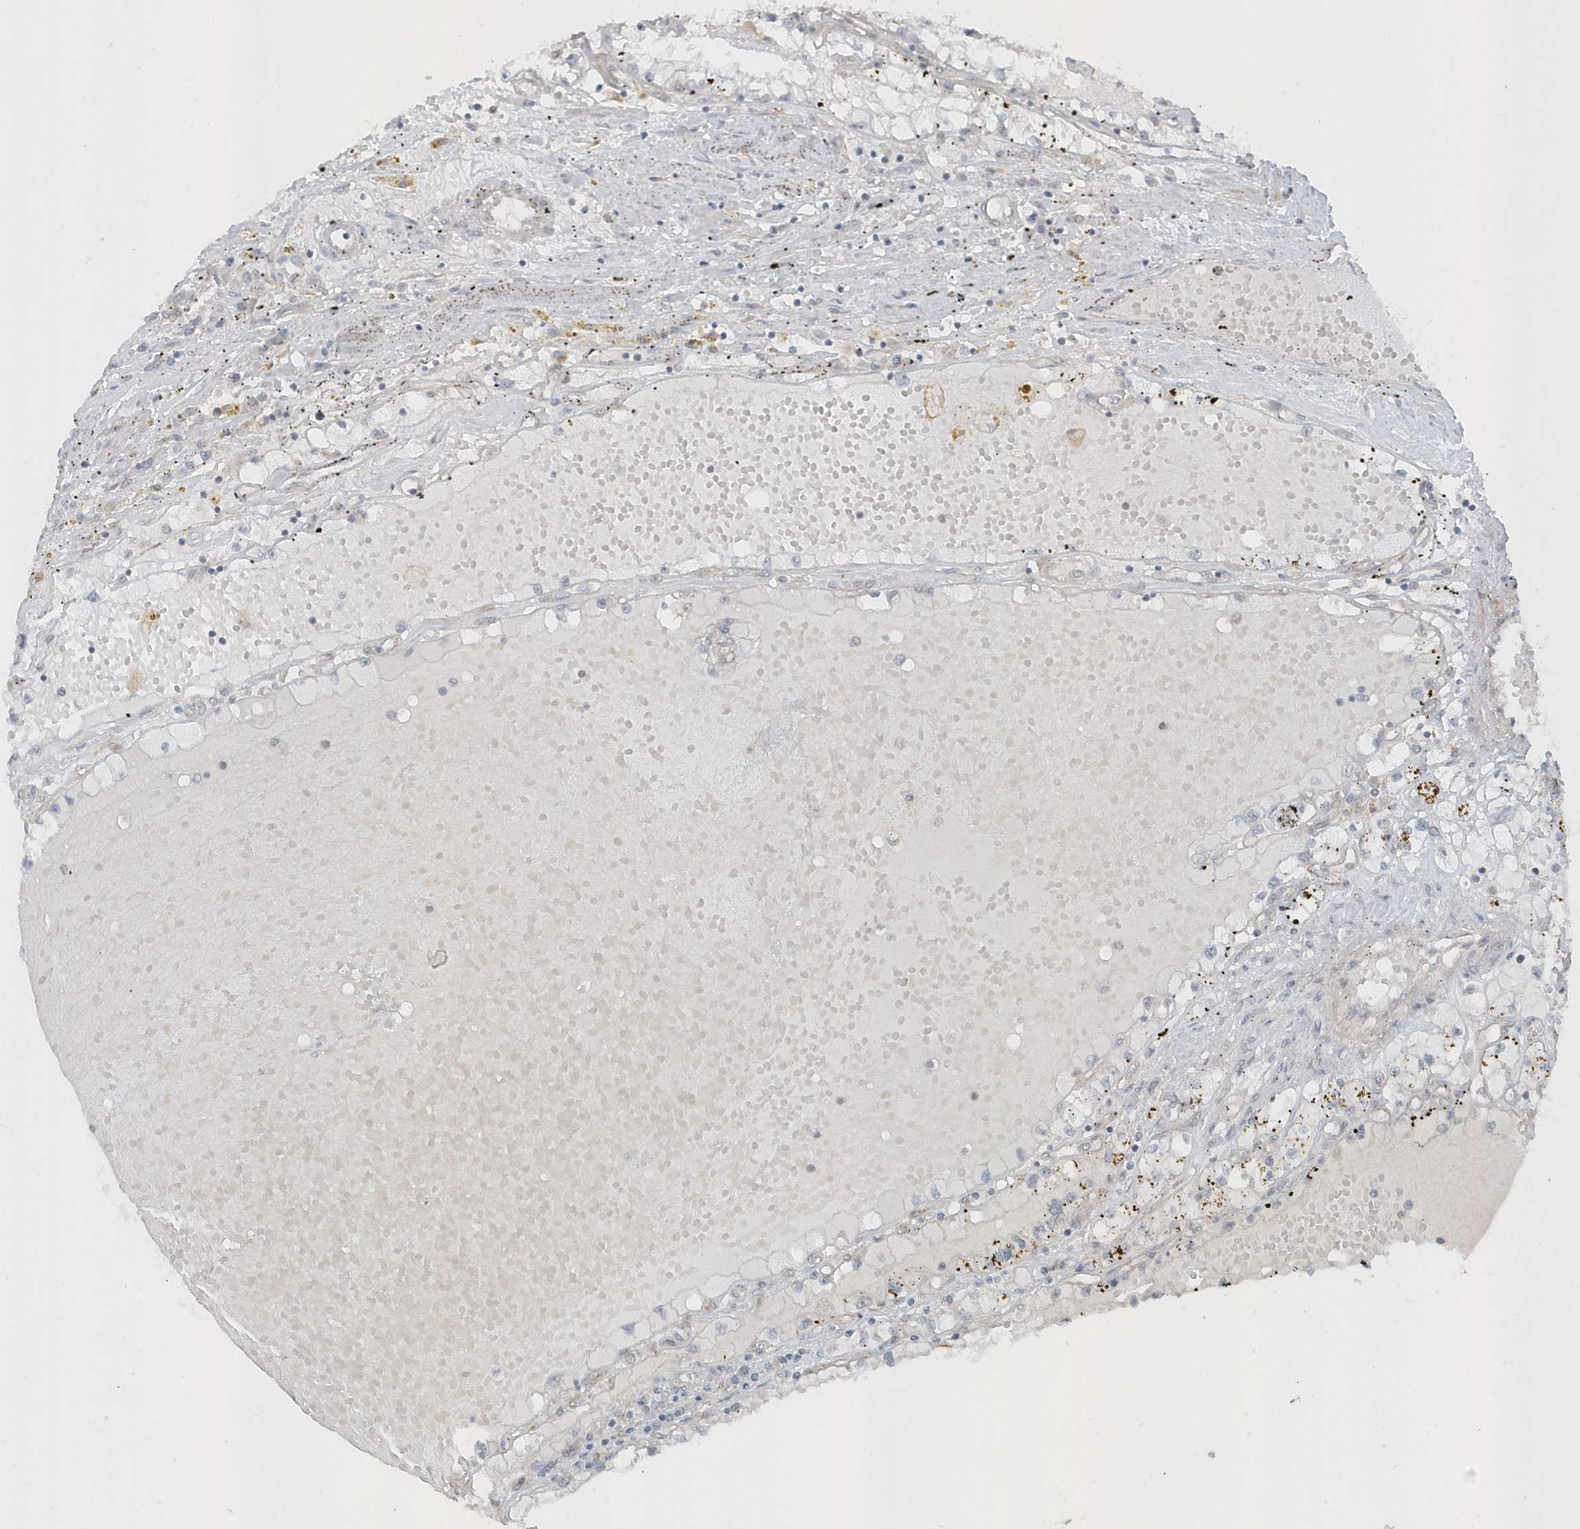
{"staining": {"intensity": "negative", "quantity": "none", "location": "none"}, "tissue": "renal cancer", "cell_type": "Tumor cells", "image_type": "cancer", "snomed": [{"axis": "morphology", "description": "Adenocarcinoma, NOS"}, {"axis": "topography", "description": "Kidney"}], "caption": "IHC histopathology image of renal cancer (adenocarcinoma) stained for a protein (brown), which reveals no positivity in tumor cells.", "gene": "PARD3B", "patient": {"sex": "male", "age": 56}}